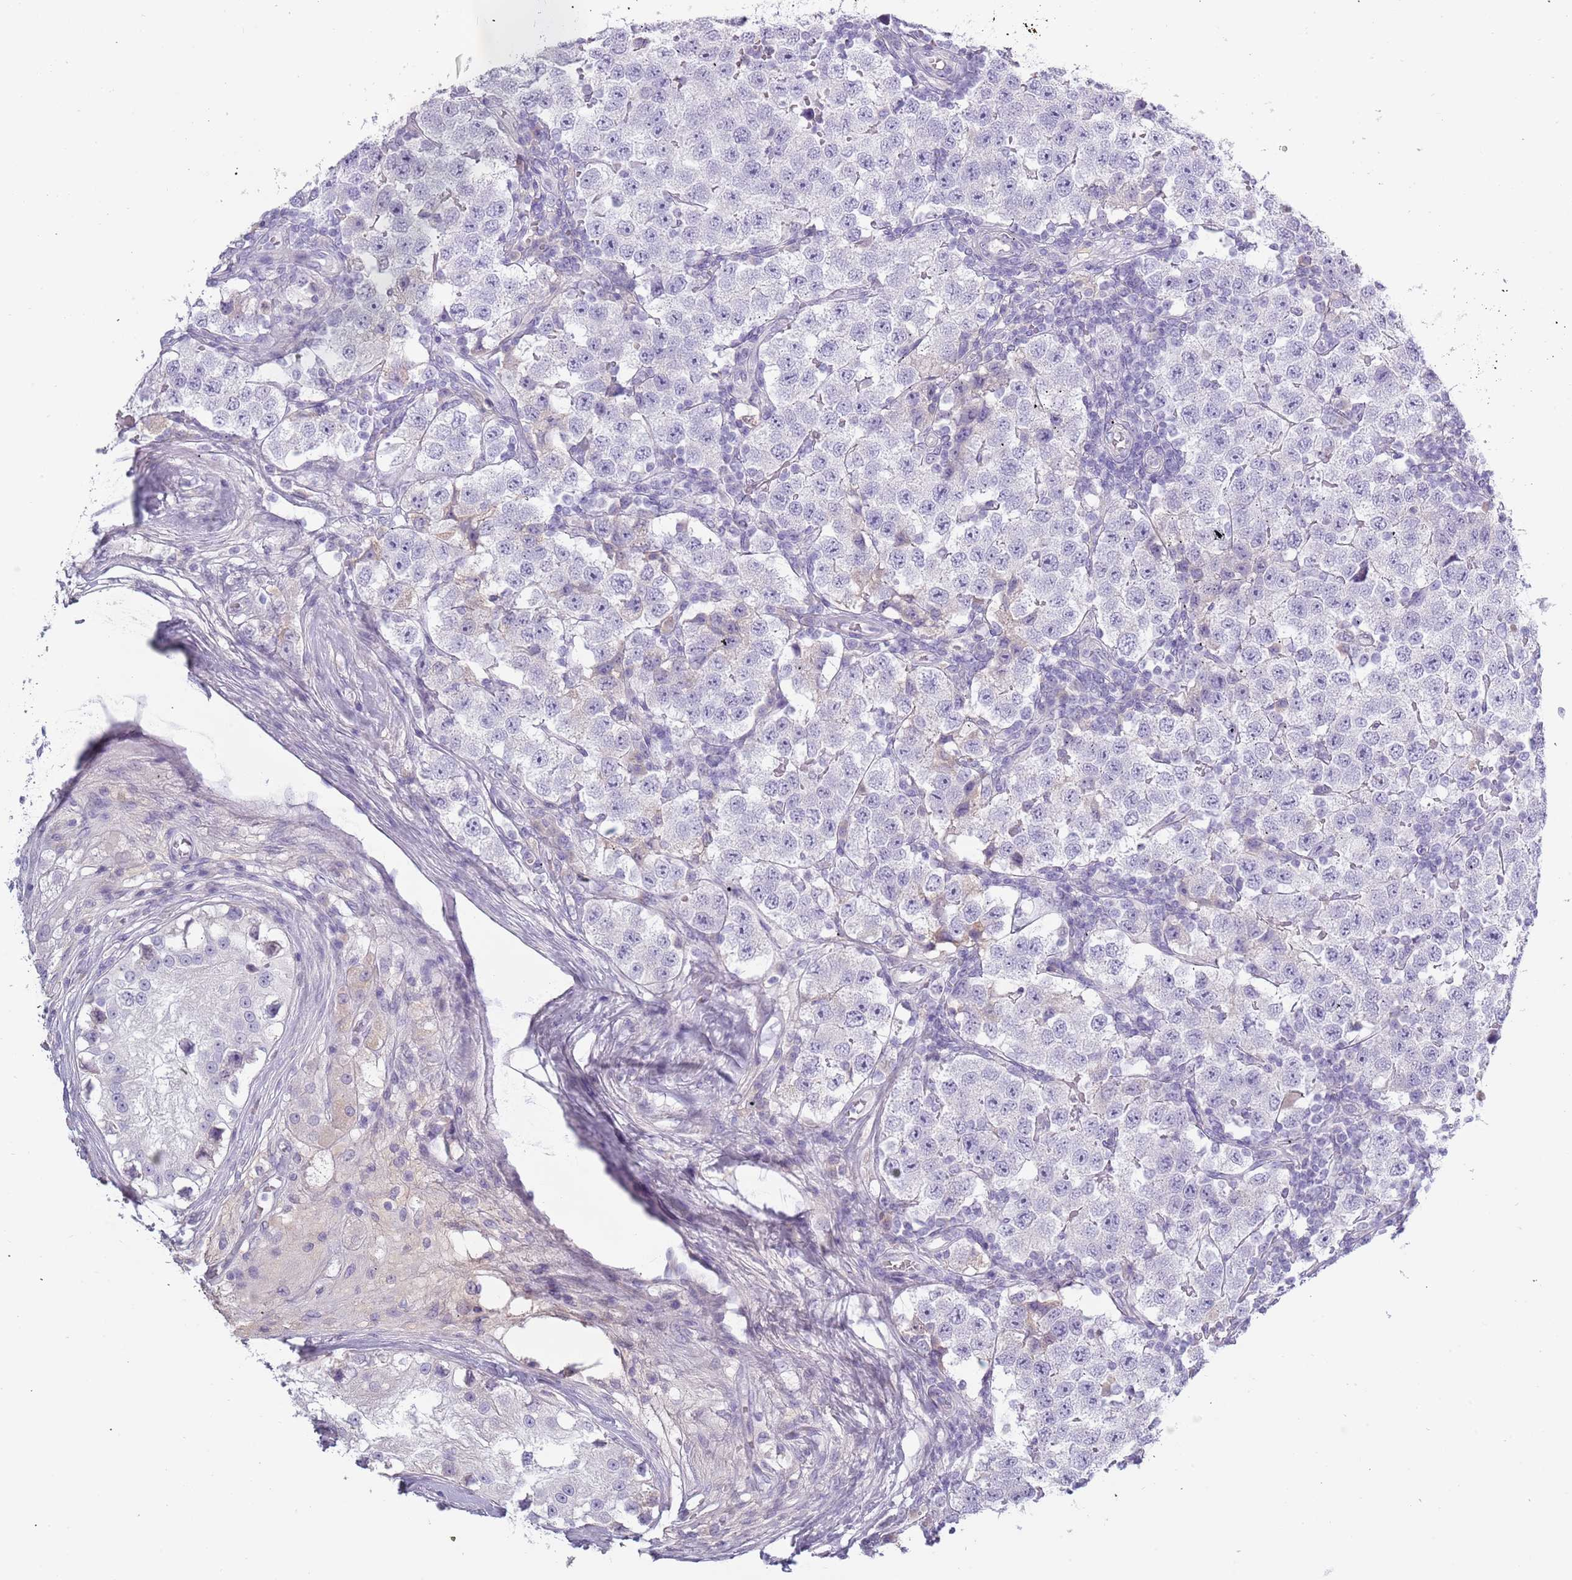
{"staining": {"intensity": "negative", "quantity": "none", "location": "none"}, "tissue": "testis cancer", "cell_type": "Tumor cells", "image_type": "cancer", "snomed": [{"axis": "morphology", "description": "Seminoma, NOS"}, {"axis": "topography", "description": "Testis"}], "caption": "Human seminoma (testis) stained for a protein using immunohistochemistry demonstrates no expression in tumor cells.", "gene": "TNFRSF6B", "patient": {"sex": "male", "age": 34}}